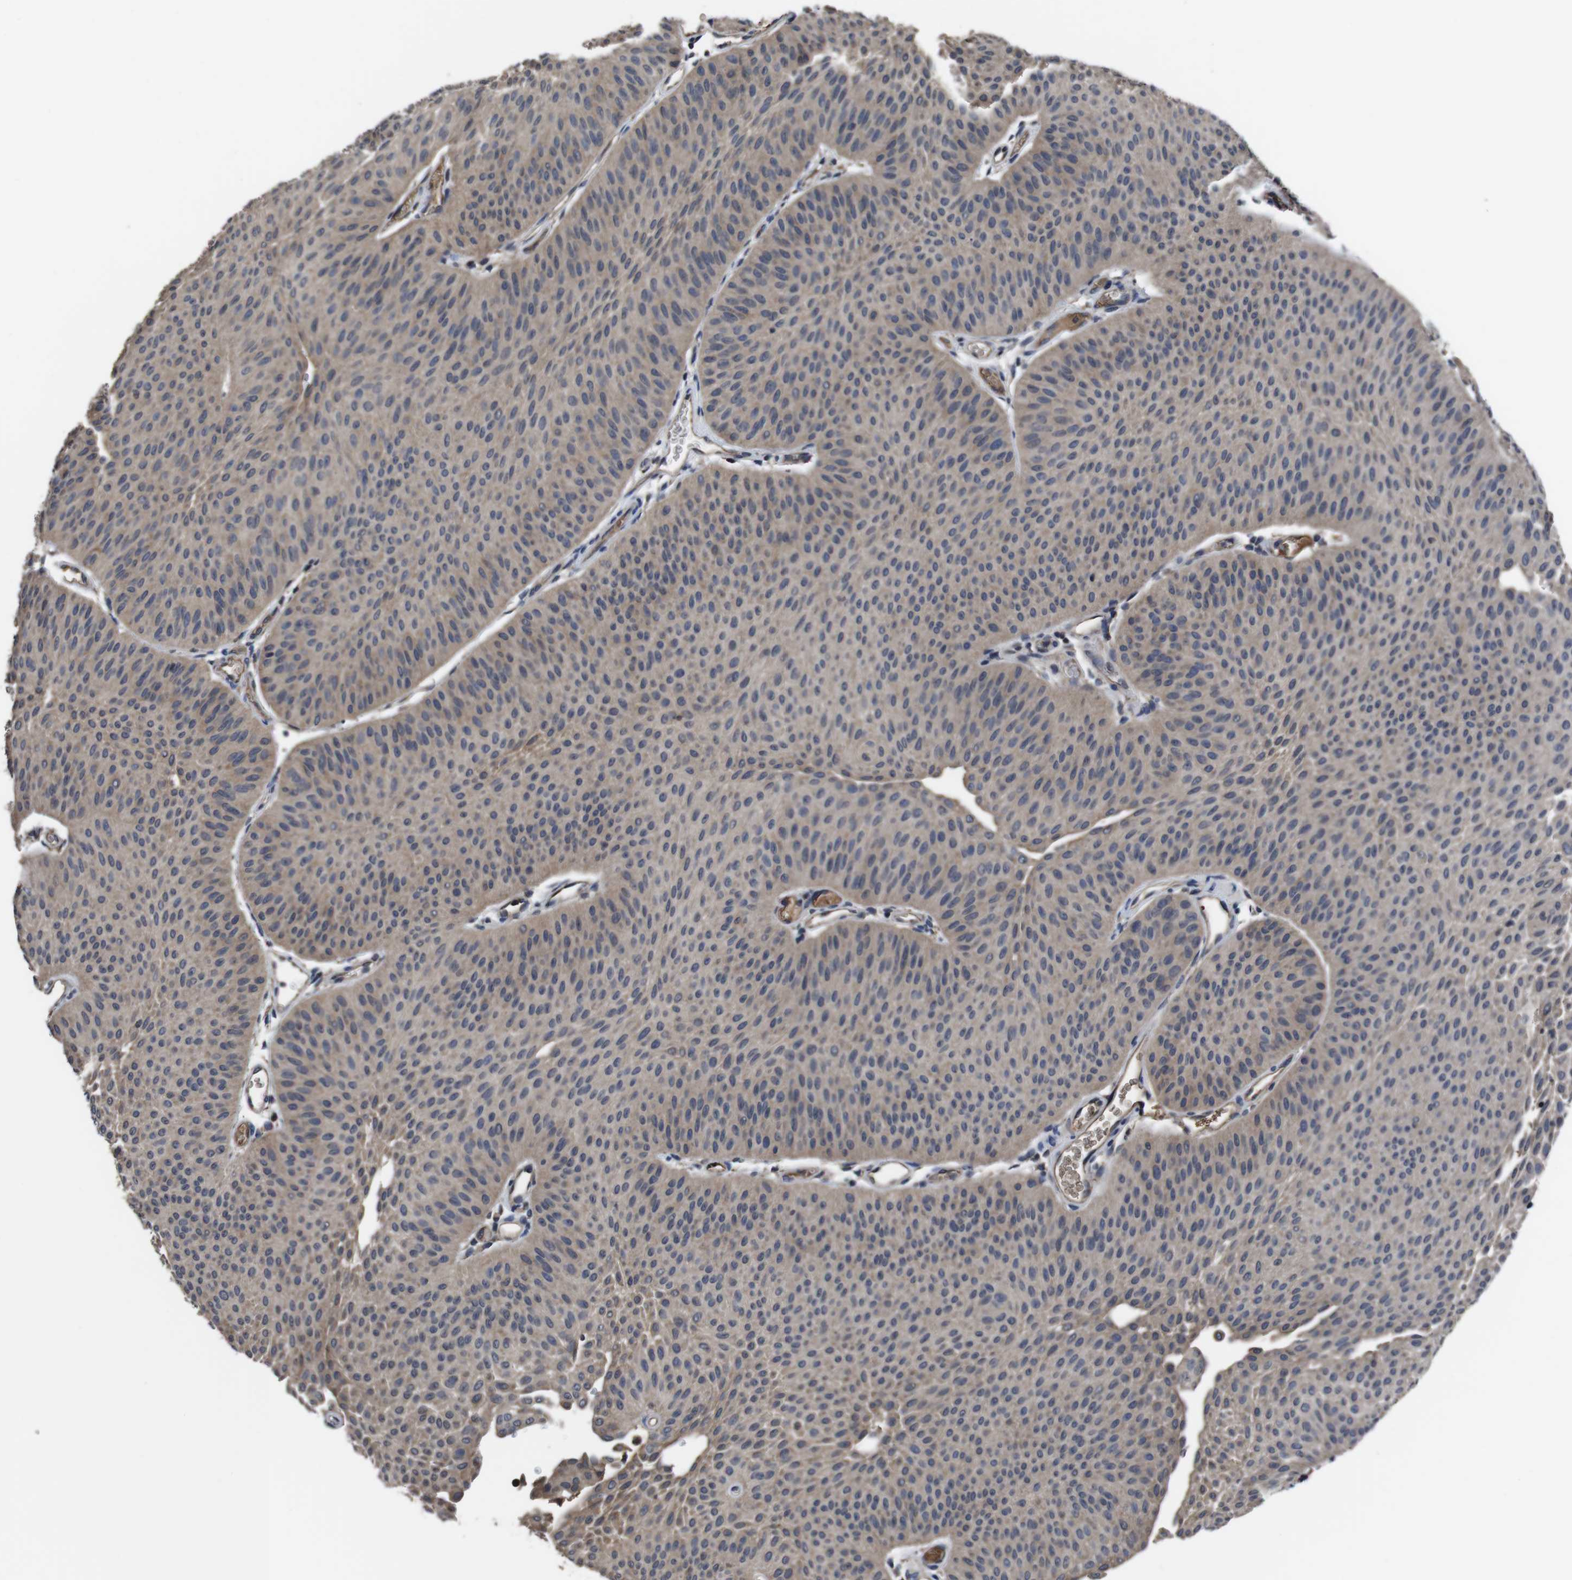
{"staining": {"intensity": "weak", "quantity": ">75%", "location": "cytoplasmic/membranous"}, "tissue": "urothelial cancer", "cell_type": "Tumor cells", "image_type": "cancer", "snomed": [{"axis": "morphology", "description": "Urothelial carcinoma, Low grade"}, {"axis": "topography", "description": "Urinary bladder"}], "caption": "Protein analysis of urothelial cancer tissue shows weak cytoplasmic/membranous staining in approximately >75% of tumor cells.", "gene": "CXCL11", "patient": {"sex": "female", "age": 60}}